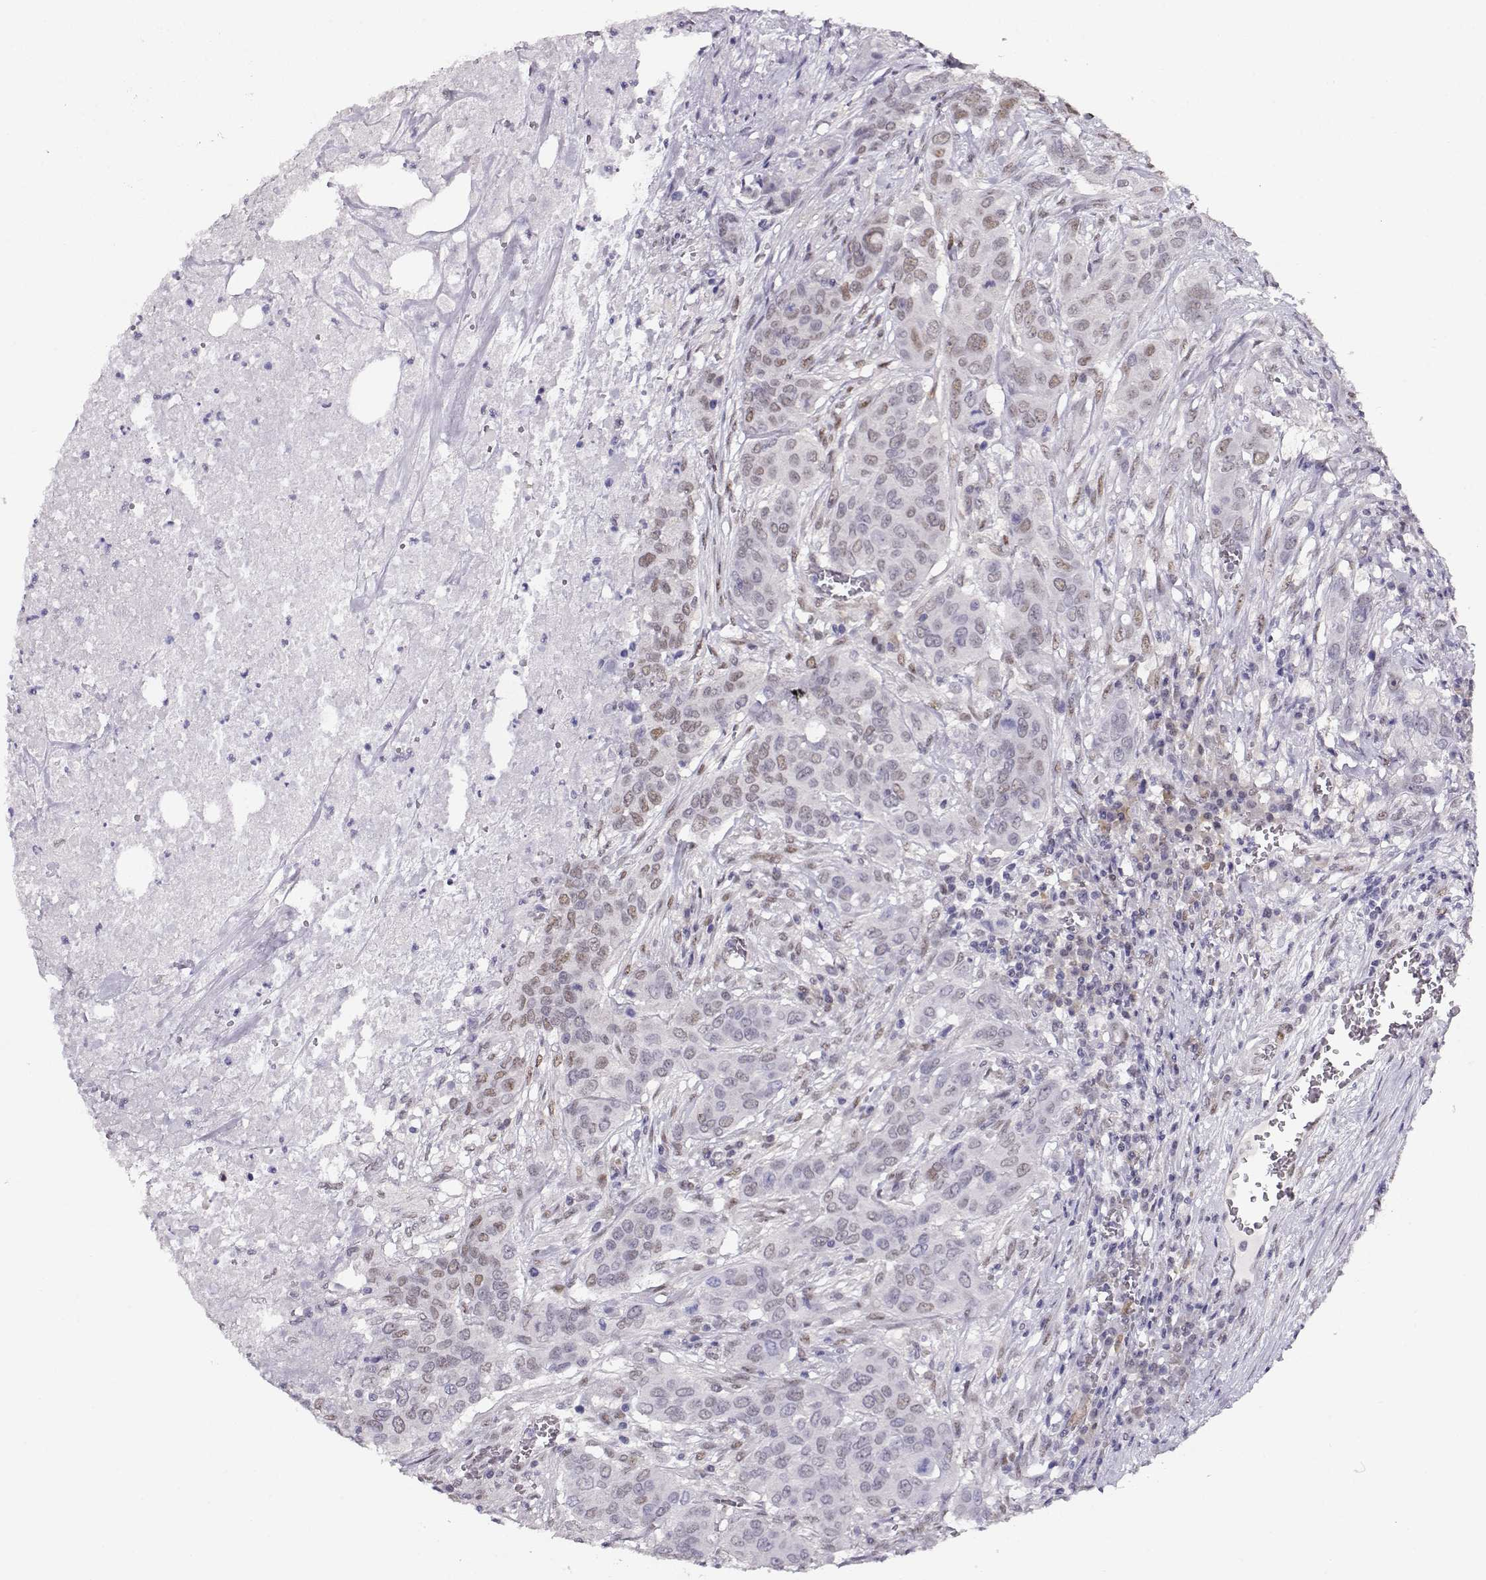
{"staining": {"intensity": "weak", "quantity": "<25%", "location": "nuclear"}, "tissue": "urothelial cancer", "cell_type": "Tumor cells", "image_type": "cancer", "snomed": [{"axis": "morphology", "description": "Urothelial carcinoma, NOS"}, {"axis": "morphology", "description": "Urothelial carcinoma, High grade"}, {"axis": "topography", "description": "Urinary bladder"}], "caption": "DAB immunohistochemical staining of urothelial carcinoma (high-grade) exhibits no significant positivity in tumor cells.", "gene": "POLI", "patient": {"sex": "male", "age": 63}}